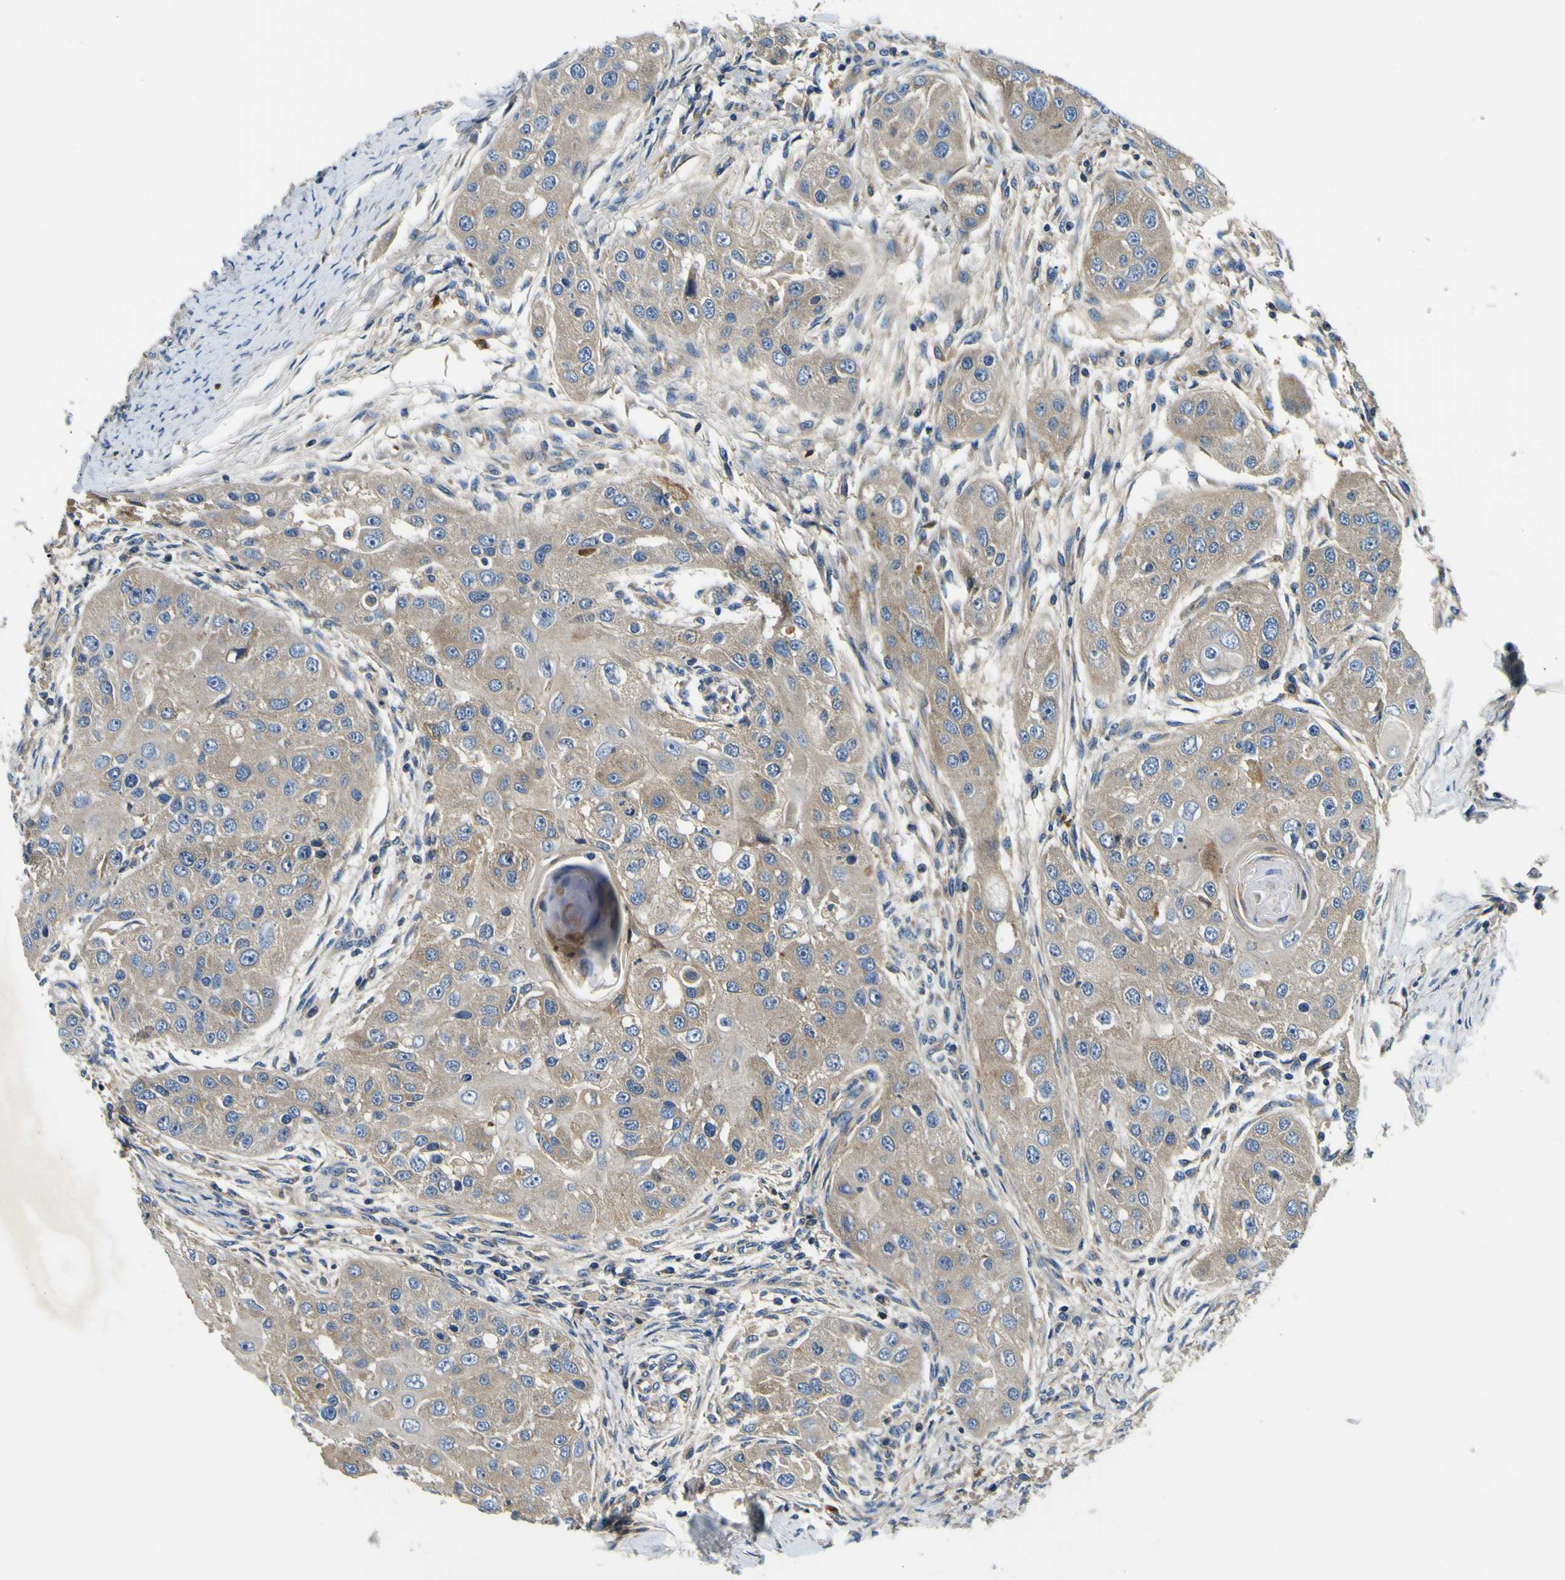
{"staining": {"intensity": "weak", "quantity": ">75%", "location": "cytoplasmic/membranous"}, "tissue": "head and neck cancer", "cell_type": "Tumor cells", "image_type": "cancer", "snomed": [{"axis": "morphology", "description": "Normal tissue, NOS"}, {"axis": "morphology", "description": "Squamous cell carcinoma, NOS"}, {"axis": "topography", "description": "Skeletal muscle"}, {"axis": "topography", "description": "Head-Neck"}], "caption": "Tumor cells show low levels of weak cytoplasmic/membranous positivity in about >75% of cells in human head and neck cancer (squamous cell carcinoma).", "gene": "CLSTN1", "patient": {"sex": "male", "age": 51}}